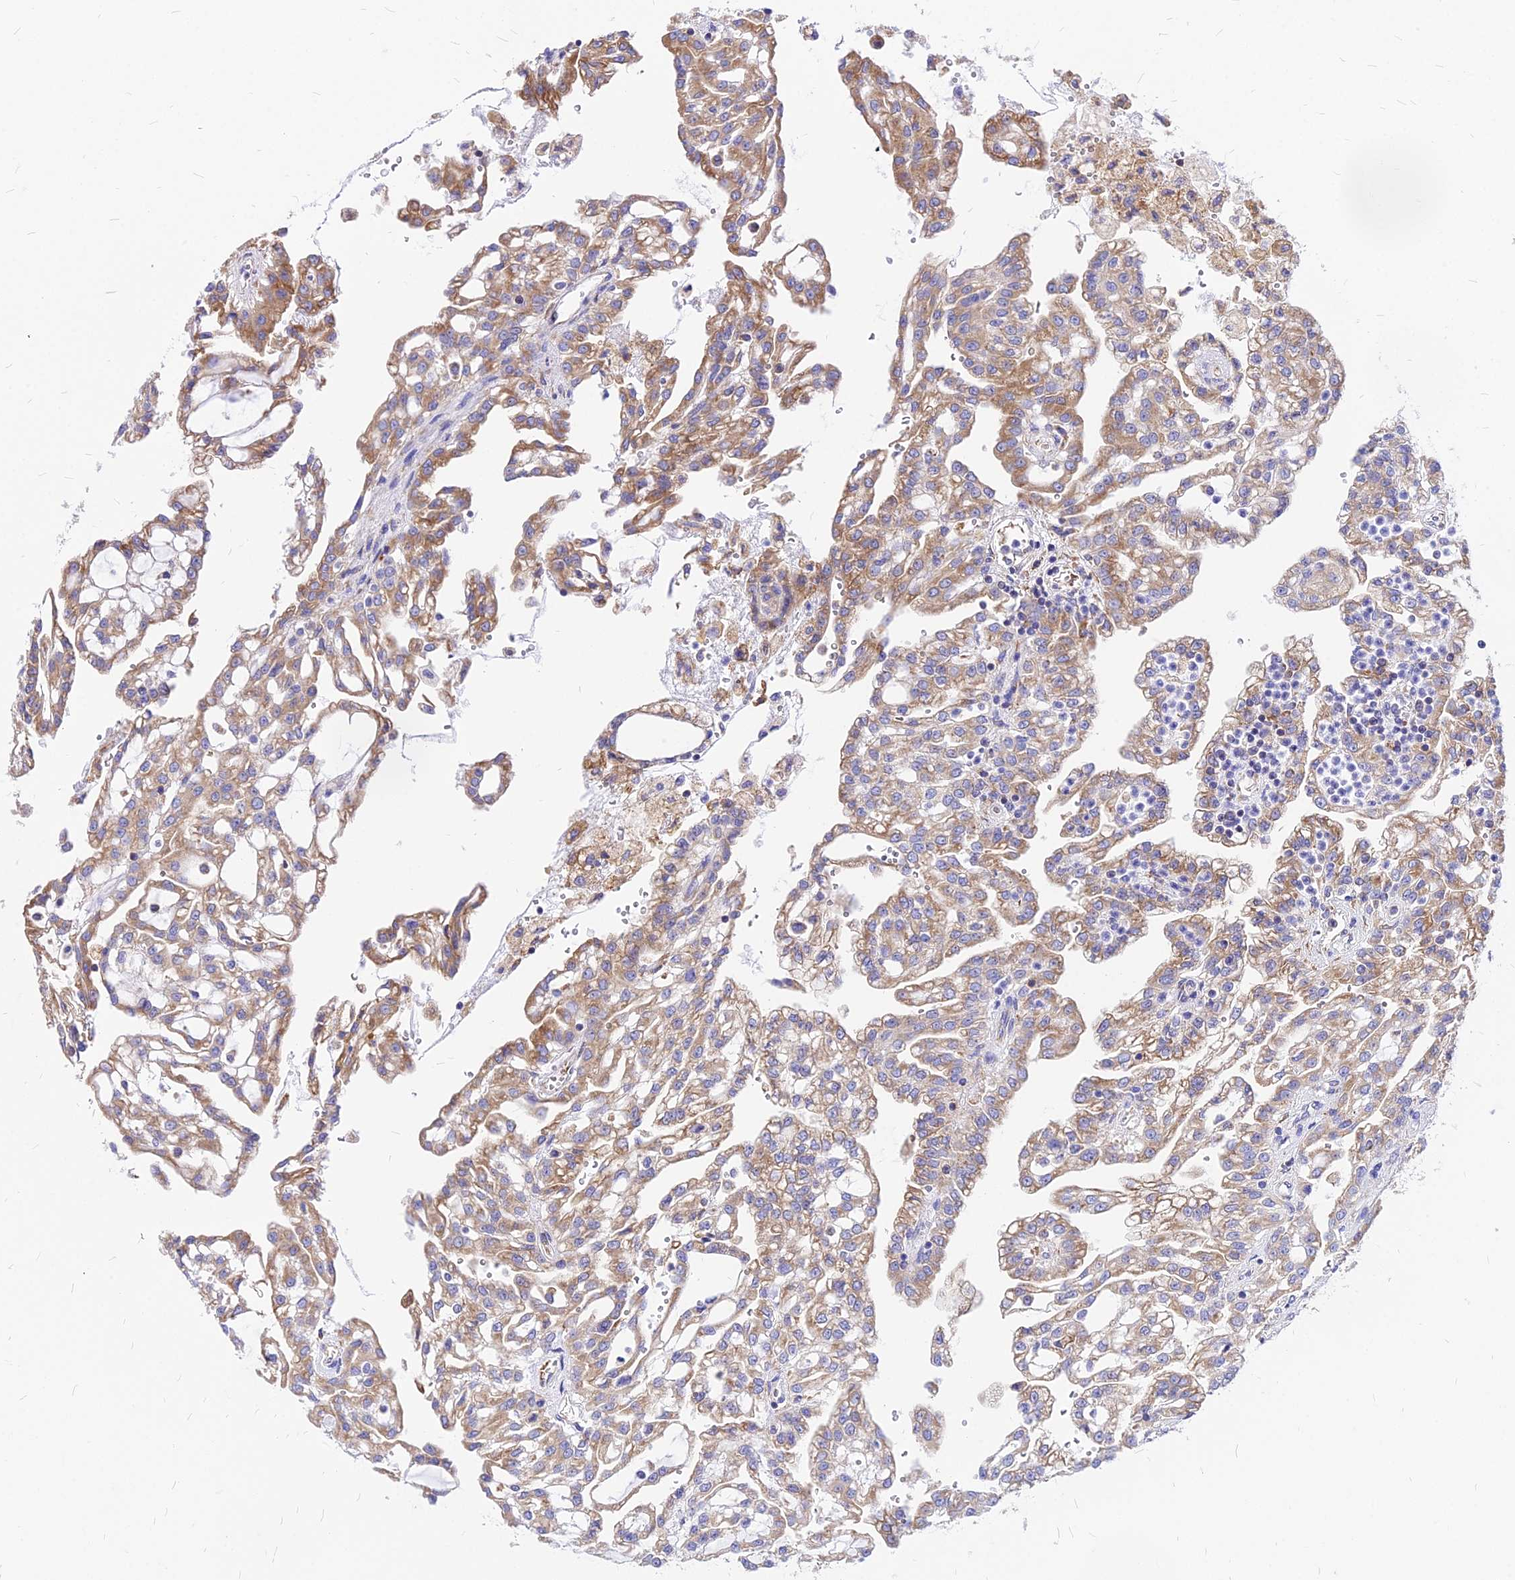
{"staining": {"intensity": "moderate", "quantity": ">75%", "location": "cytoplasmic/membranous"}, "tissue": "renal cancer", "cell_type": "Tumor cells", "image_type": "cancer", "snomed": [{"axis": "morphology", "description": "Adenocarcinoma, NOS"}, {"axis": "topography", "description": "Kidney"}], "caption": "Immunohistochemistry (IHC) (DAB) staining of adenocarcinoma (renal) displays moderate cytoplasmic/membranous protein expression in approximately >75% of tumor cells.", "gene": "RPL19", "patient": {"sex": "male", "age": 63}}